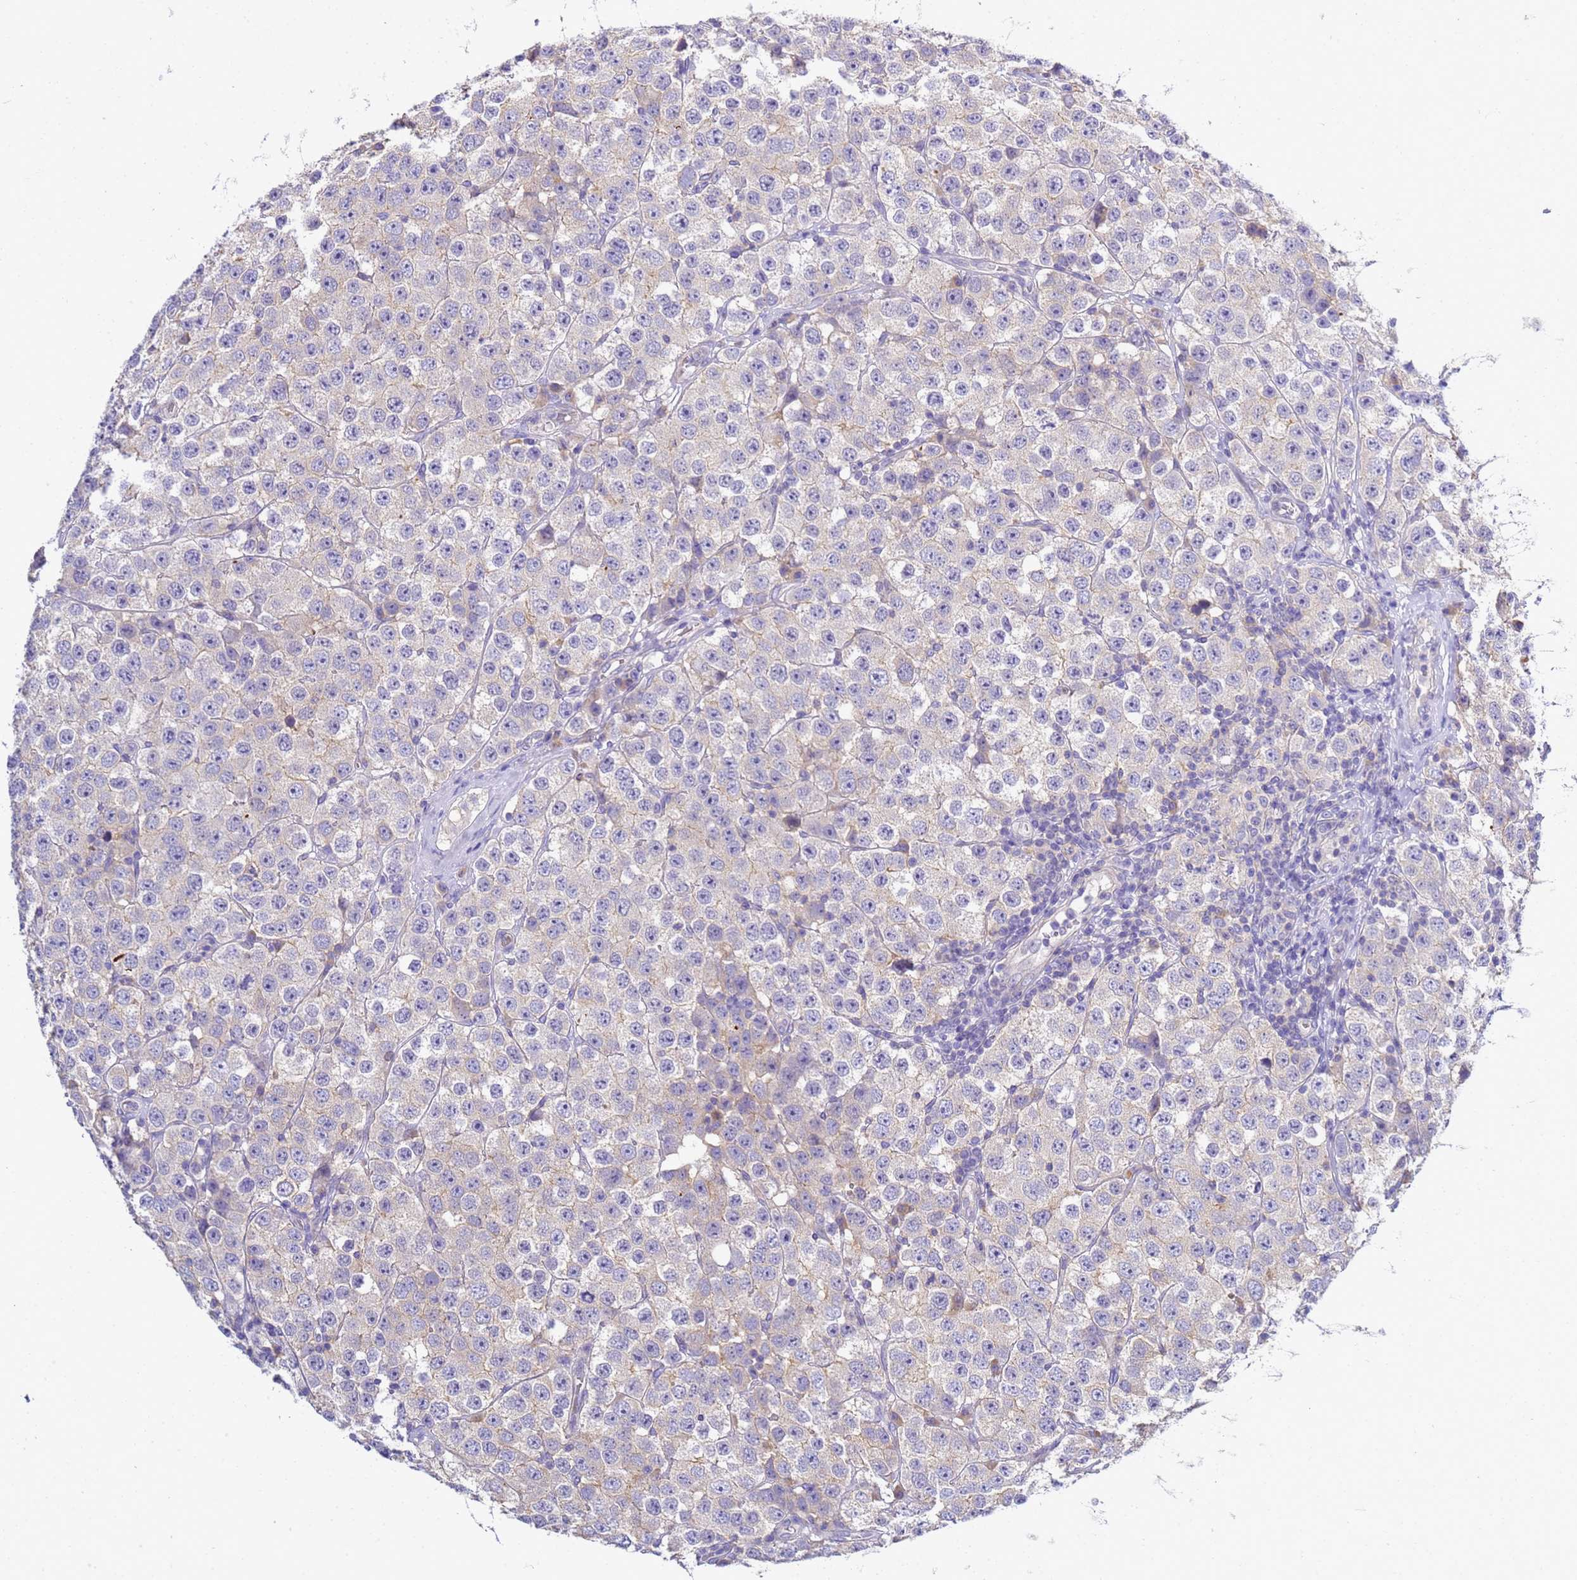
{"staining": {"intensity": "negative", "quantity": "none", "location": "none"}, "tissue": "testis cancer", "cell_type": "Tumor cells", "image_type": "cancer", "snomed": [{"axis": "morphology", "description": "Seminoma, NOS"}, {"axis": "topography", "description": "Testis"}], "caption": "Immunohistochemistry histopathology image of neoplastic tissue: human testis cancer stained with DAB displays no significant protein staining in tumor cells.", "gene": "TBCD", "patient": {"sex": "male", "age": 28}}